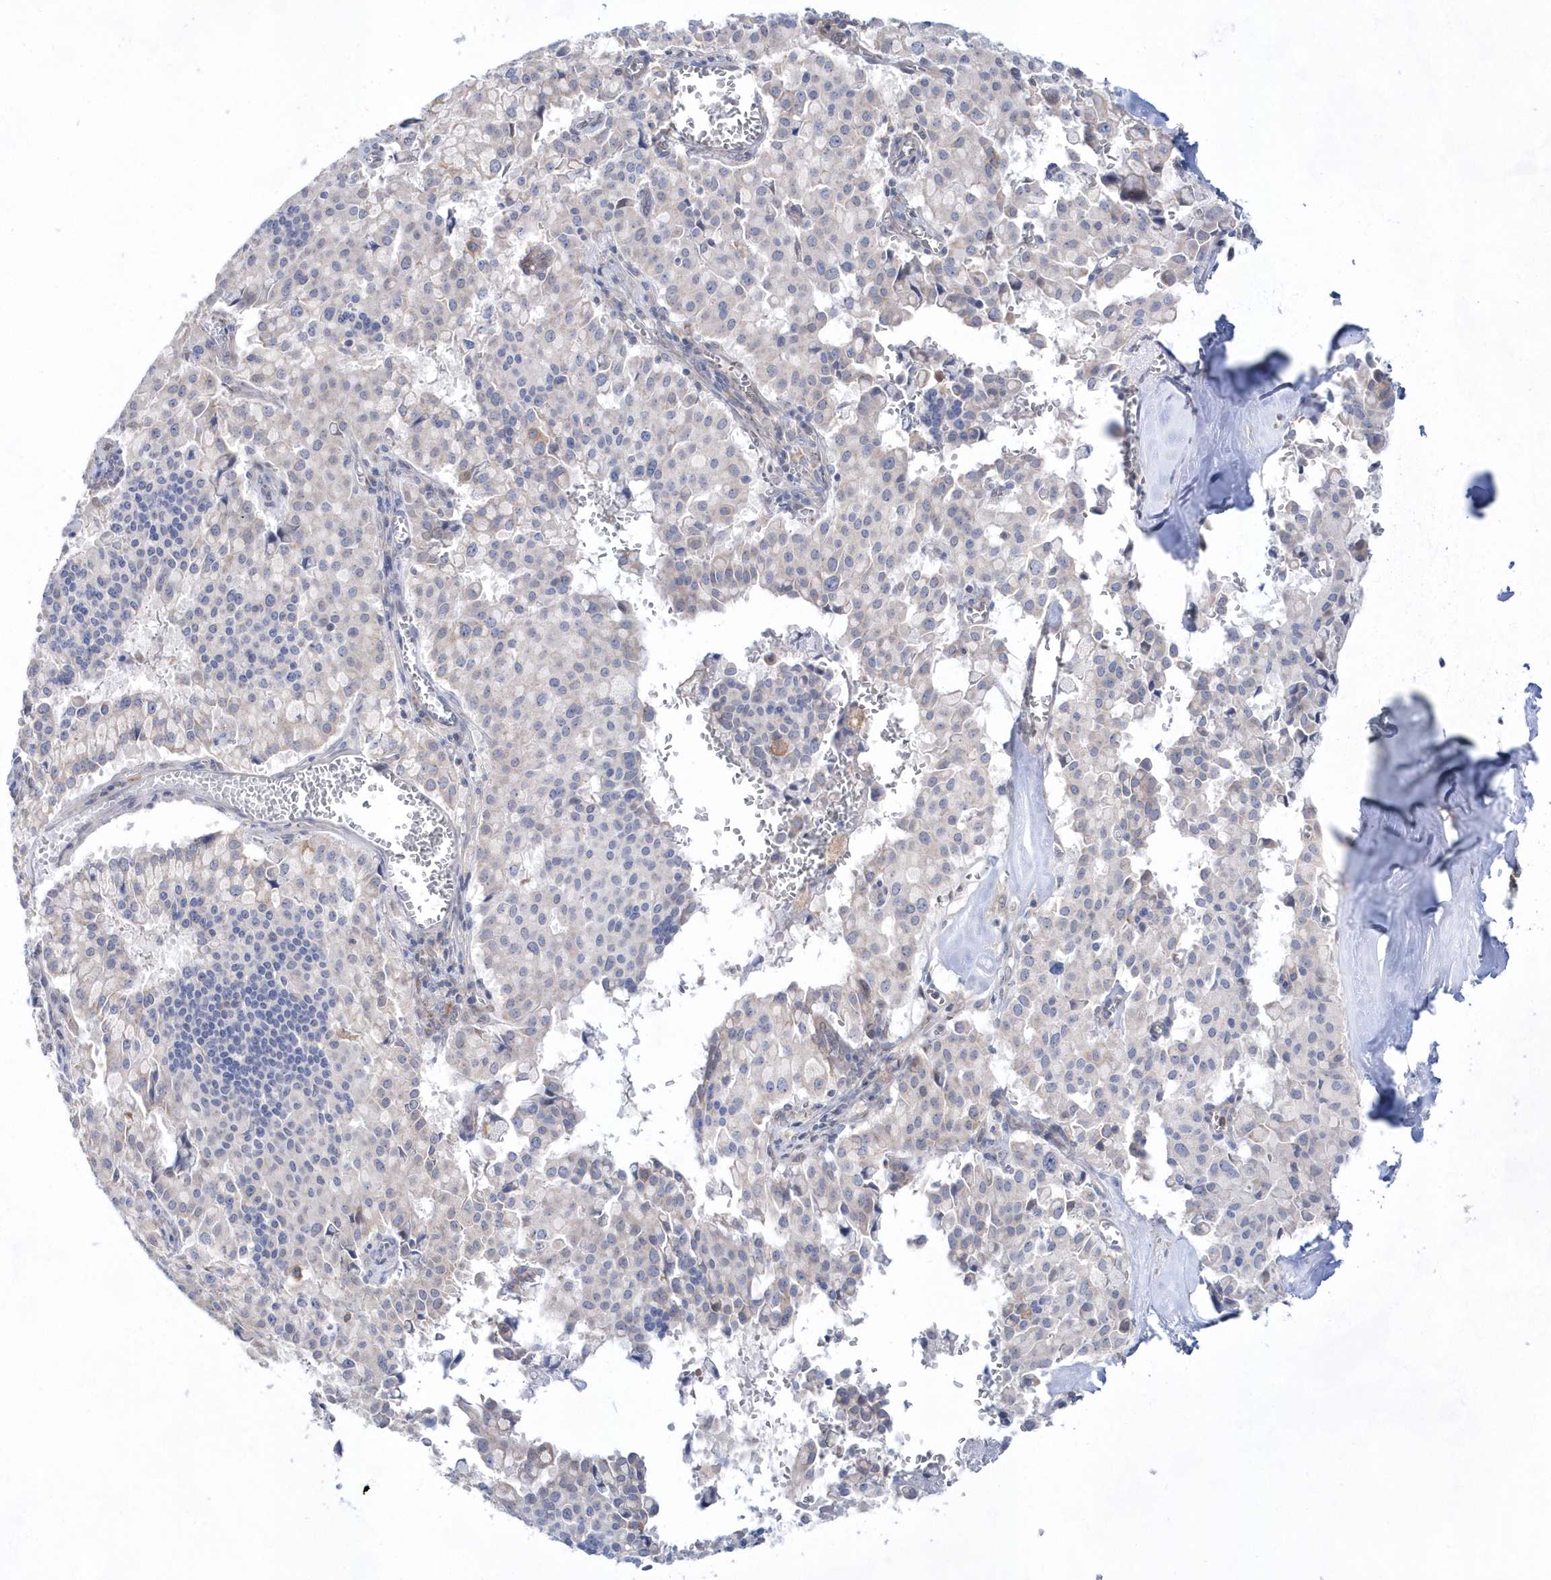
{"staining": {"intensity": "weak", "quantity": "<25%", "location": "cytoplasmic/membranous"}, "tissue": "pancreatic cancer", "cell_type": "Tumor cells", "image_type": "cancer", "snomed": [{"axis": "morphology", "description": "Adenocarcinoma, NOS"}, {"axis": "topography", "description": "Pancreas"}], "caption": "Human pancreatic cancer (adenocarcinoma) stained for a protein using immunohistochemistry shows no positivity in tumor cells.", "gene": "BDH2", "patient": {"sex": "male", "age": 65}}